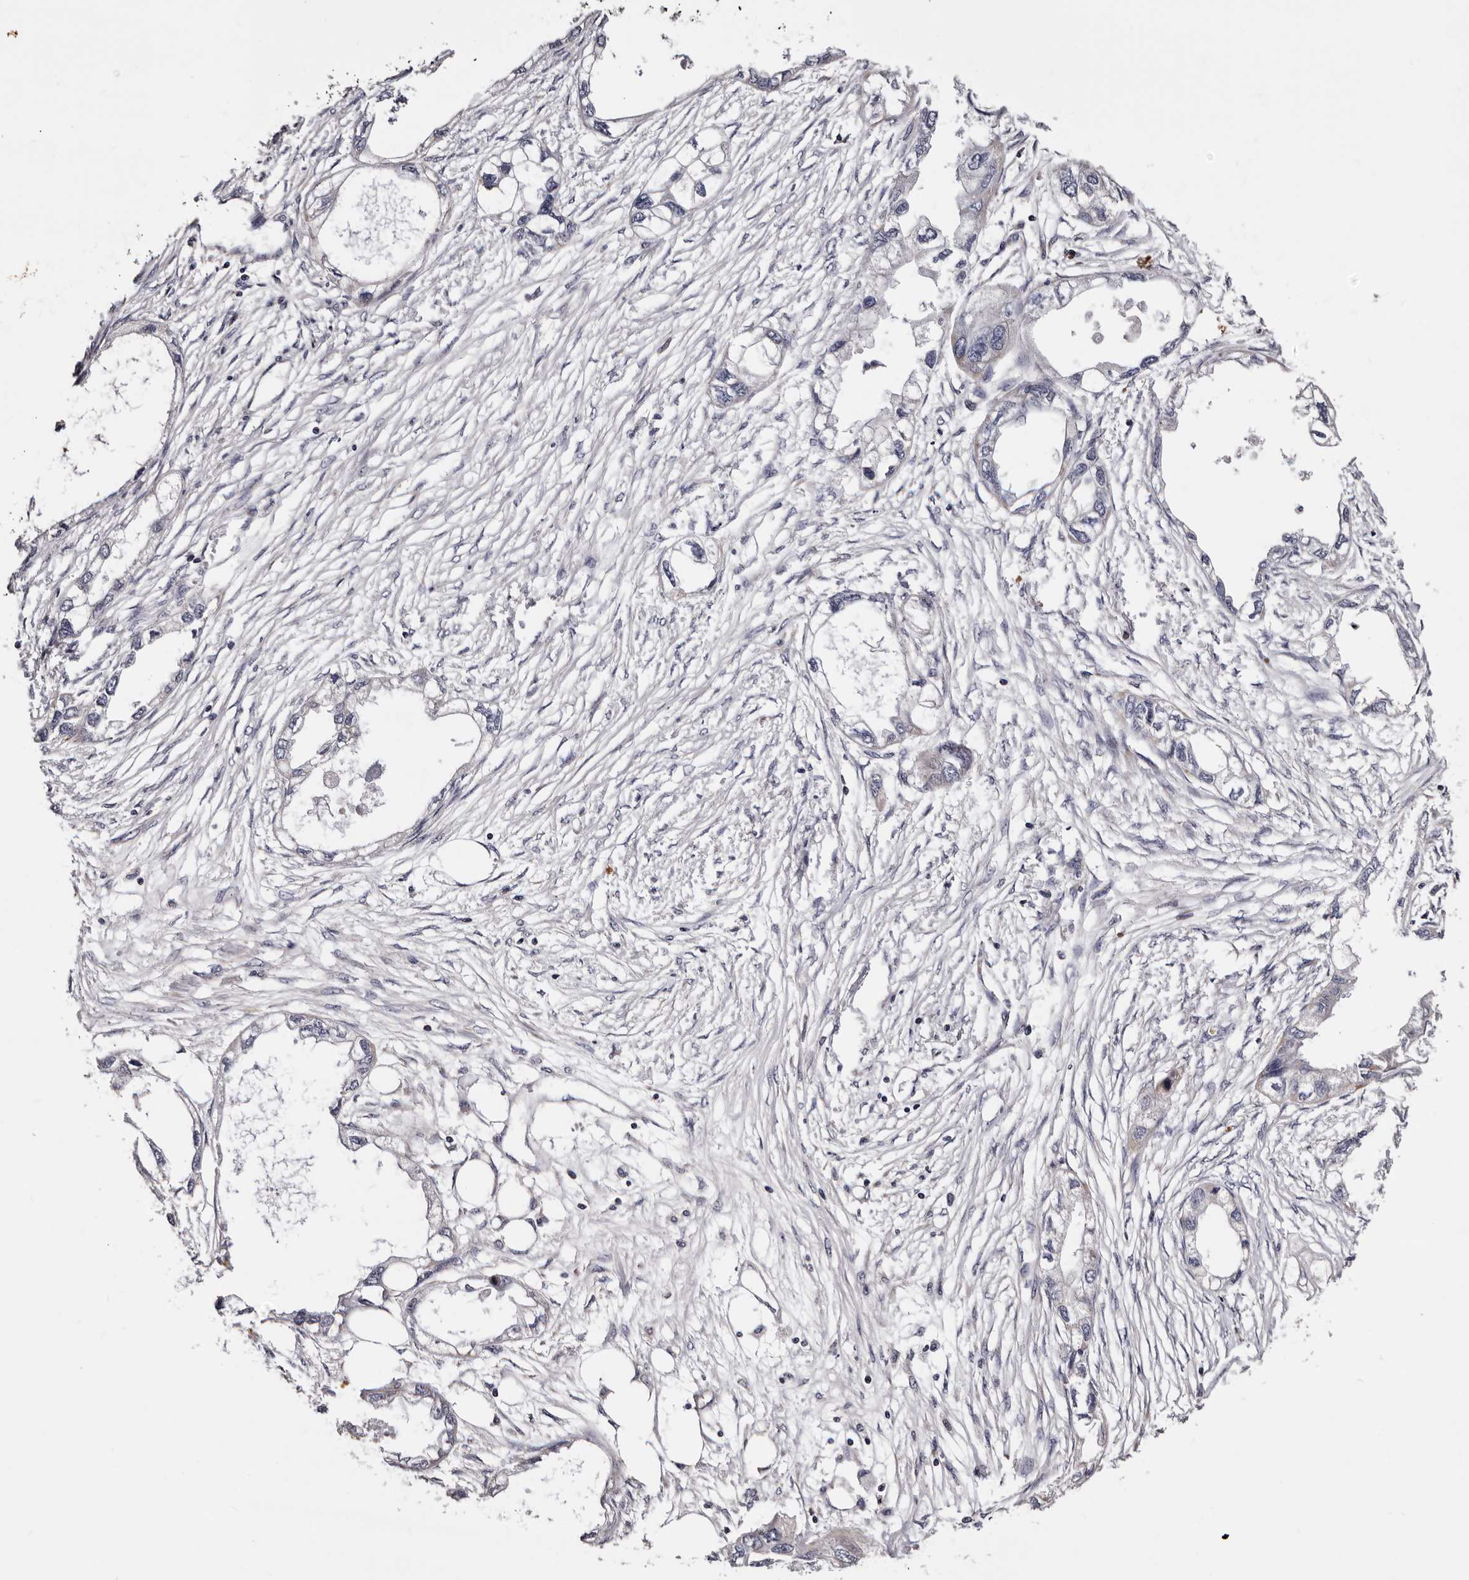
{"staining": {"intensity": "negative", "quantity": "none", "location": "none"}, "tissue": "endometrial cancer", "cell_type": "Tumor cells", "image_type": "cancer", "snomed": [{"axis": "morphology", "description": "Adenocarcinoma, NOS"}, {"axis": "morphology", "description": "Adenocarcinoma, metastatic, NOS"}, {"axis": "topography", "description": "Adipose tissue"}, {"axis": "topography", "description": "Endometrium"}], "caption": "The micrograph exhibits no significant staining in tumor cells of endometrial cancer (metastatic adenocarcinoma). (Brightfield microscopy of DAB immunohistochemistry (IHC) at high magnification).", "gene": "TAF4B", "patient": {"sex": "female", "age": 67}}